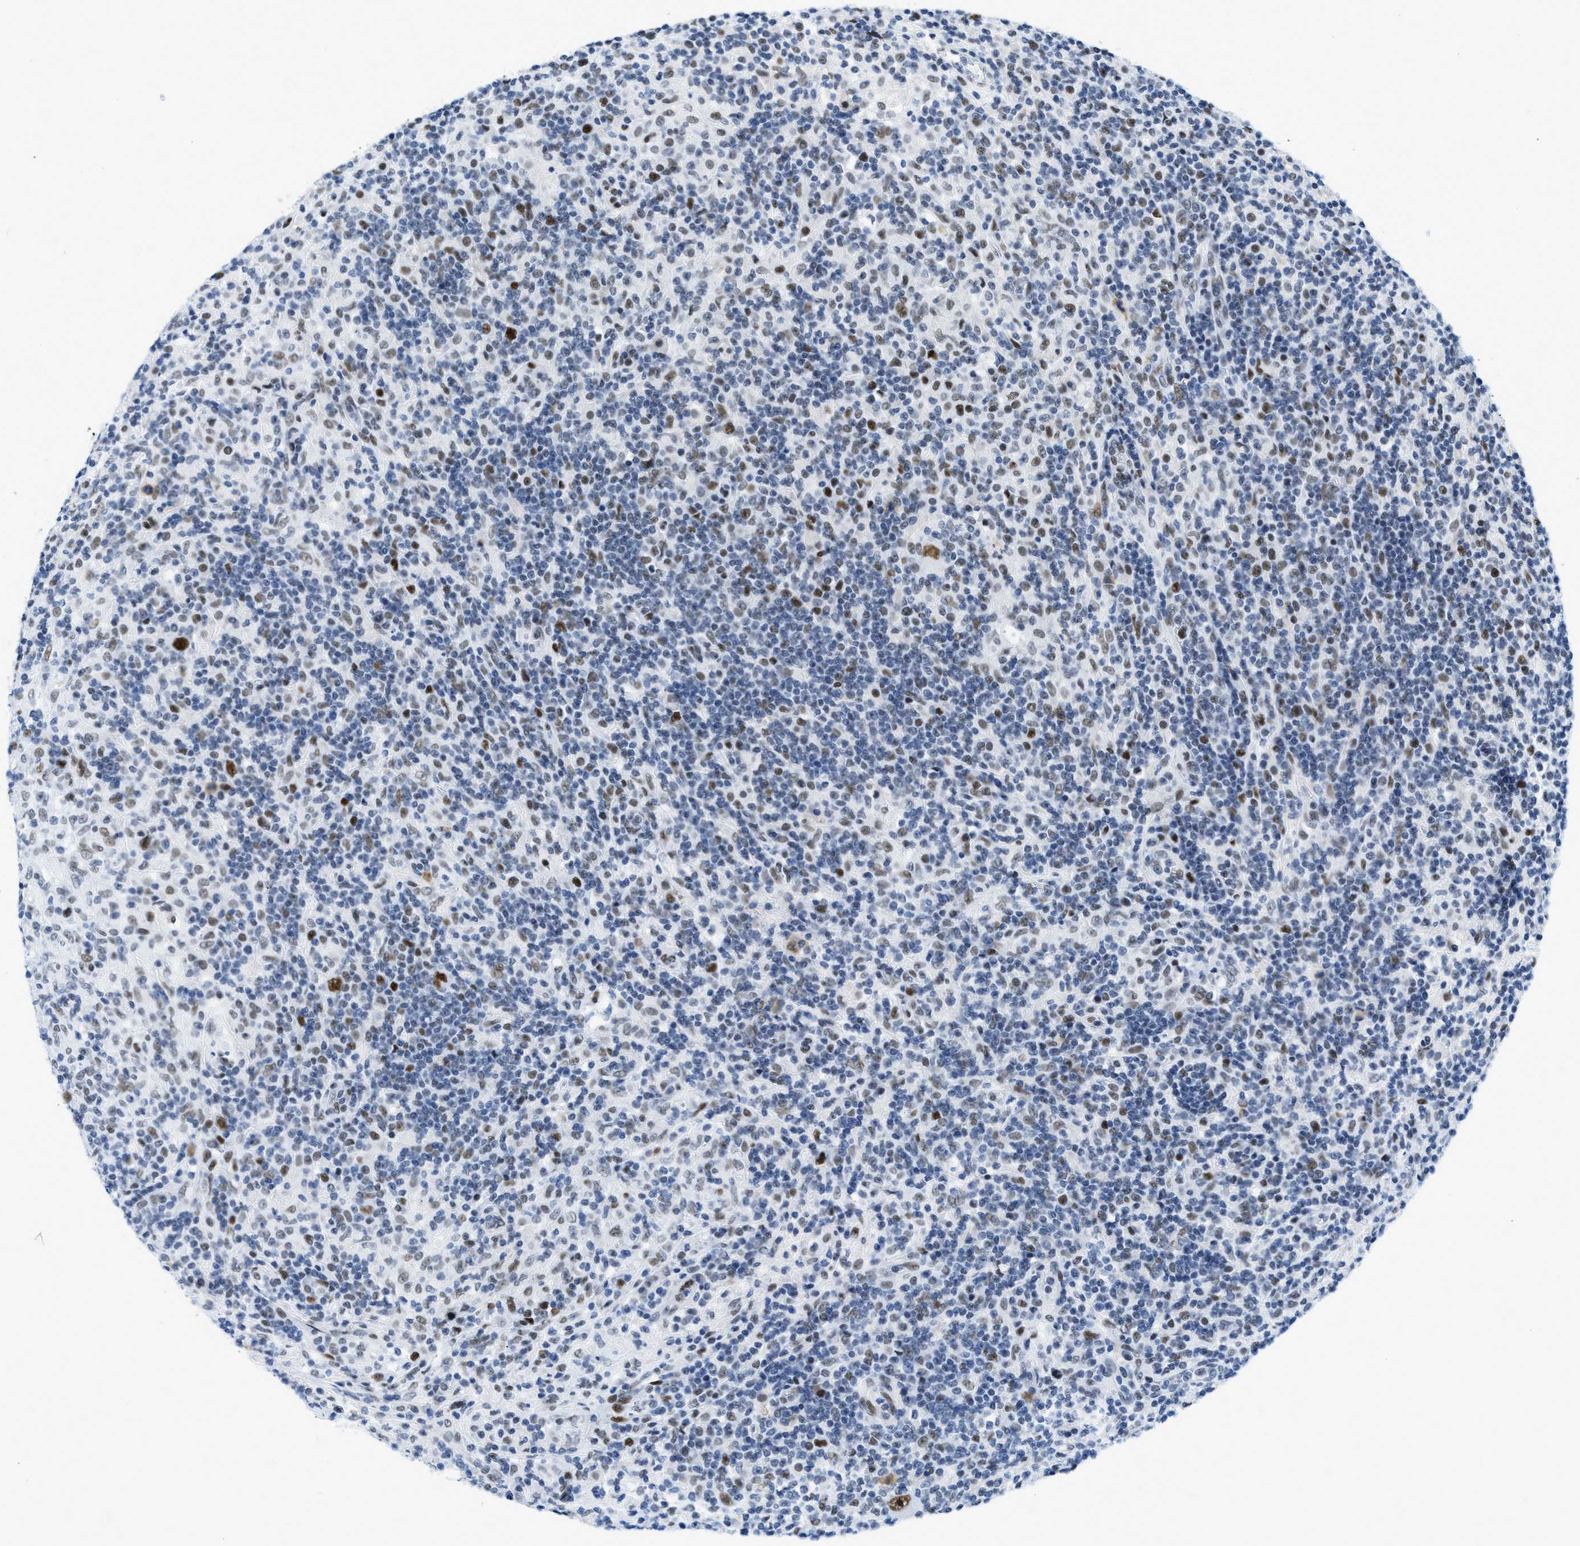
{"staining": {"intensity": "strong", "quantity": ">75%", "location": "nuclear"}, "tissue": "lymphoma", "cell_type": "Tumor cells", "image_type": "cancer", "snomed": [{"axis": "morphology", "description": "Hodgkin's disease, NOS"}, {"axis": "topography", "description": "Lymph node"}], "caption": "This micrograph reveals lymphoma stained with immunohistochemistry to label a protein in brown. The nuclear of tumor cells show strong positivity for the protein. Nuclei are counter-stained blue.", "gene": "SMARCAD1", "patient": {"sex": "male", "age": 70}}